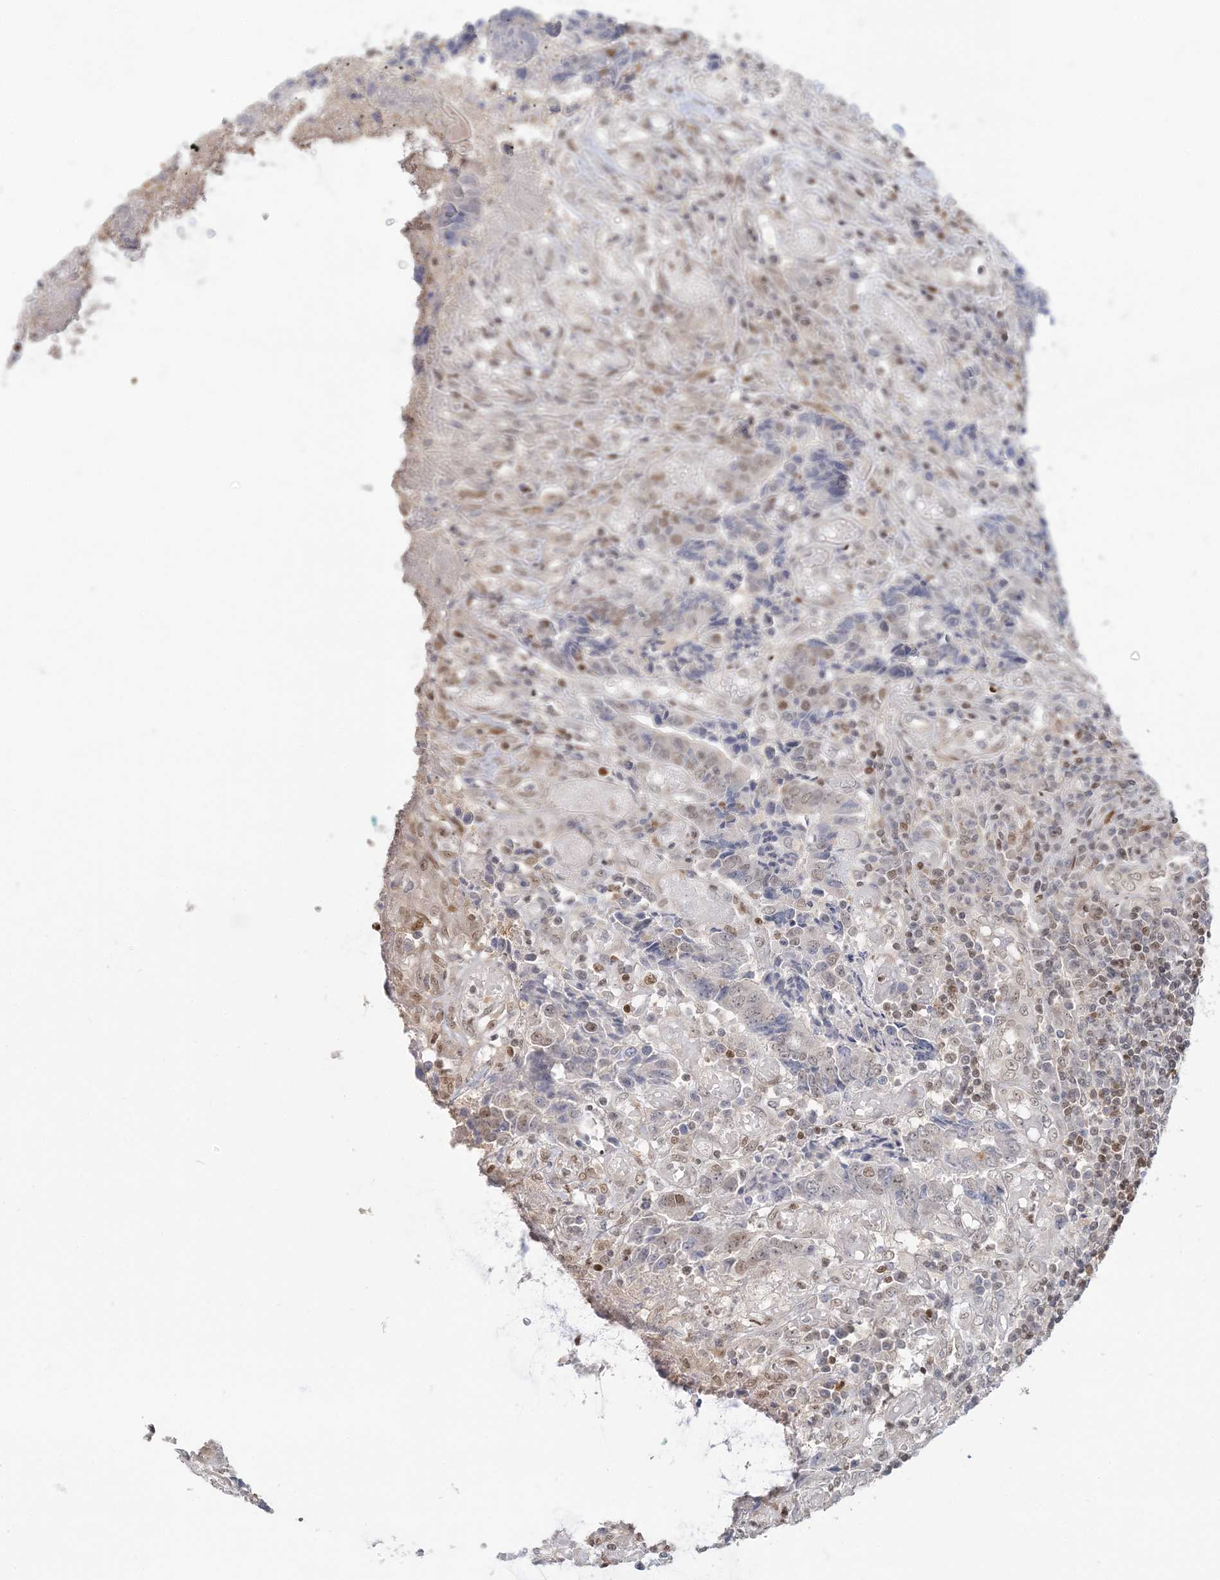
{"staining": {"intensity": "weak", "quantity": "25%-75%", "location": "nuclear"}, "tissue": "colorectal cancer", "cell_type": "Tumor cells", "image_type": "cancer", "snomed": [{"axis": "morphology", "description": "Adenocarcinoma, NOS"}, {"axis": "topography", "description": "Rectum"}], "caption": "Adenocarcinoma (colorectal) tissue shows weak nuclear expression in approximately 25%-75% of tumor cells", "gene": "SUMO2", "patient": {"sex": "male", "age": 84}}